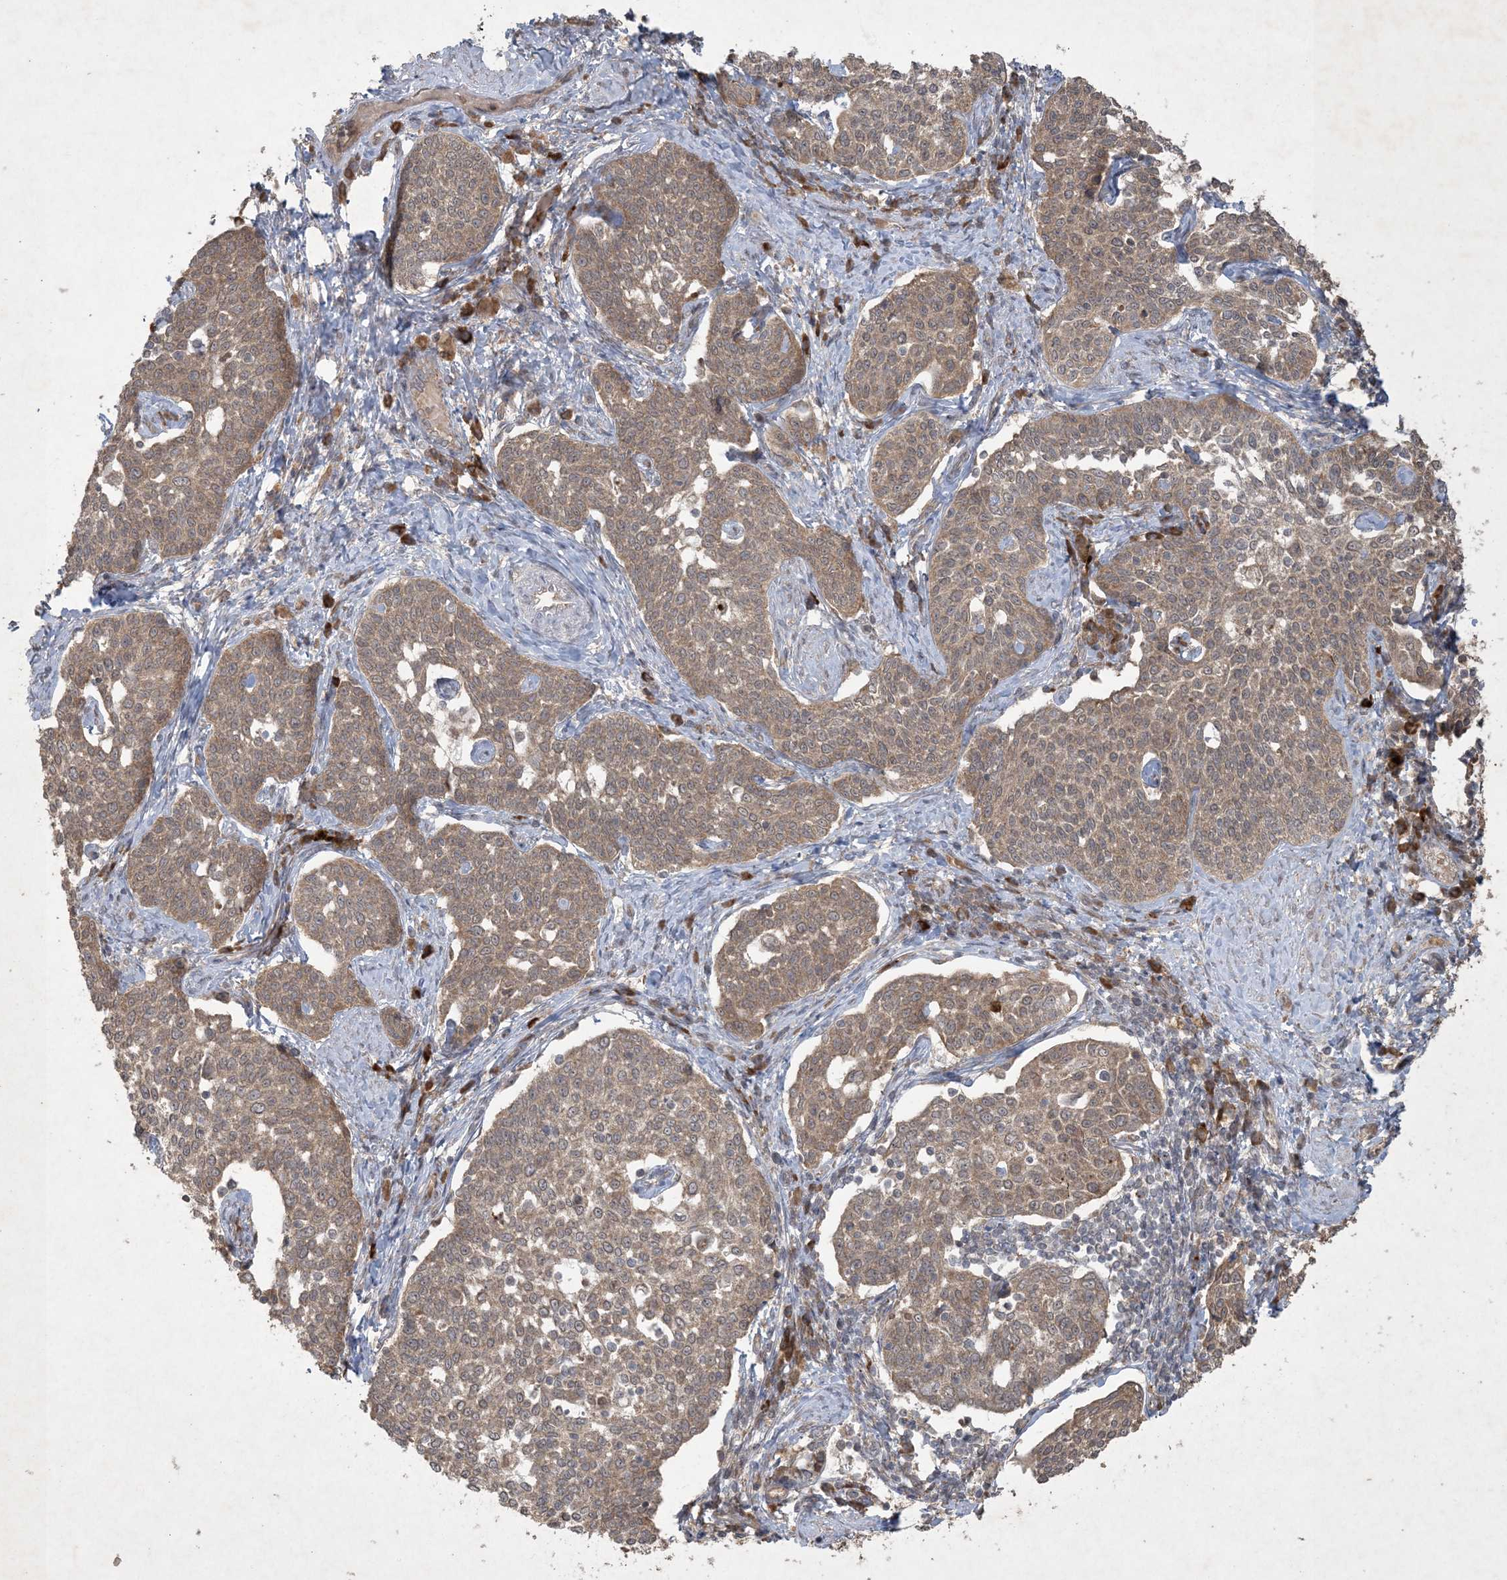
{"staining": {"intensity": "moderate", "quantity": ">75%", "location": "cytoplasmic/membranous"}, "tissue": "cervical cancer", "cell_type": "Tumor cells", "image_type": "cancer", "snomed": [{"axis": "morphology", "description": "Squamous cell carcinoma, NOS"}, {"axis": "topography", "description": "Cervix"}], "caption": "IHC staining of squamous cell carcinoma (cervical), which displays medium levels of moderate cytoplasmic/membranous staining in approximately >75% of tumor cells indicating moderate cytoplasmic/membranous protein staining. The staining was performed using DAB (3,3'-diaminobenzidine) (brown) for protein detection and nuclei were counterstained in hematoxylin (blue).", "gene": "NRBP2", "patient": {"sex": "female", "age": 34}}